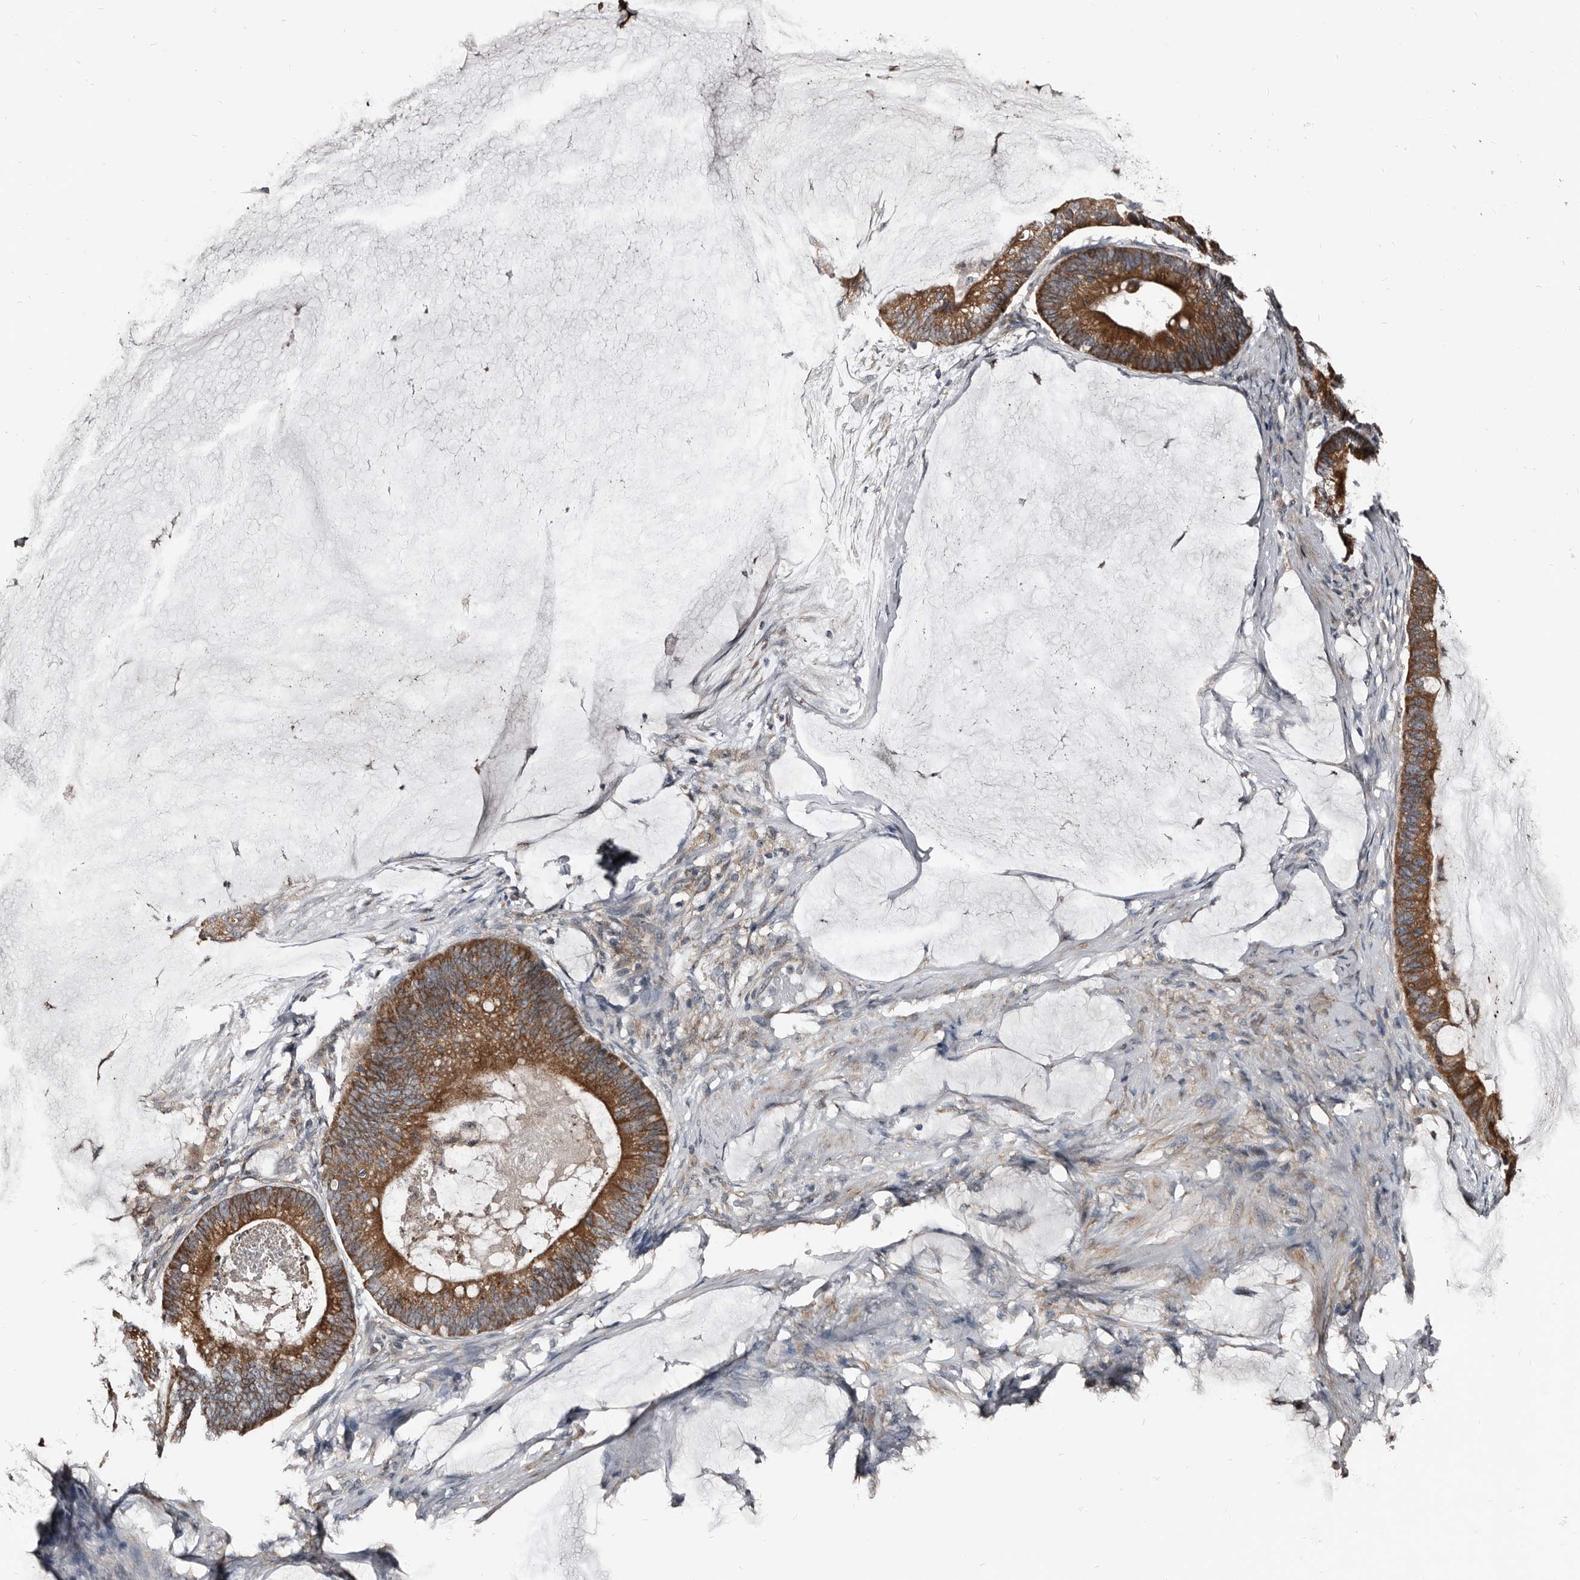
{"staining": {"intensity": "moderate", "quantity": ">75%", "location": "cytoplasmic/membranous"}, "tissue": "ovarian cancer", "cell_type": "Tumor cells", "image_type": "cancer", "snomed": [{"axis": "morphology", "description": "Cystadenocarcinoma, mucinous, NOS"}, {"axis": "topography", "description": "Ovary"}], "caption": "Human ovarian cancer stained with a protein marker reveals moderate staining in tumor cells.", "gene": "DHPS", "patient": {"sex": "female", "age": 61}}